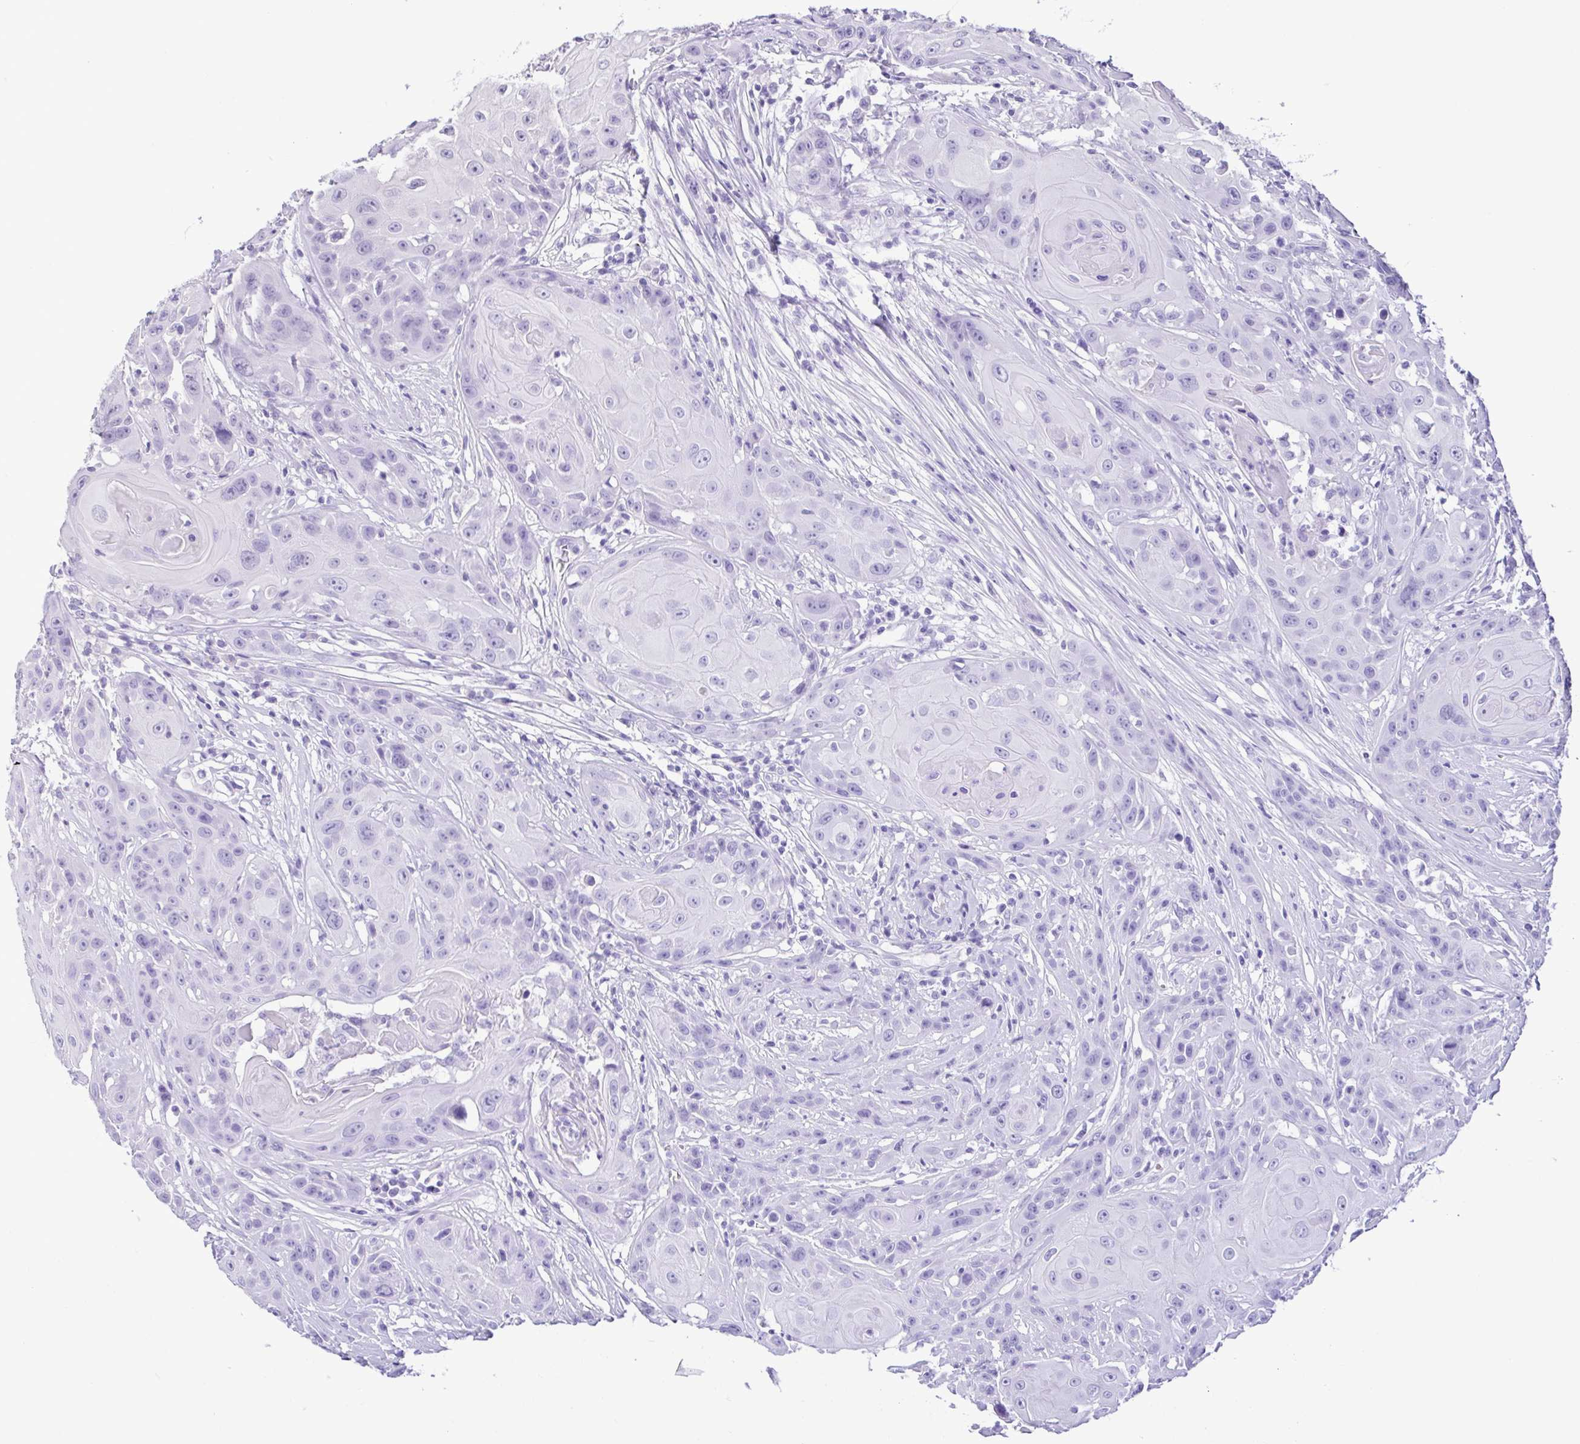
{"staining": {"intensity": "negative", "quantity": "none", "location": "none"}, "tissue": "head and neck cancer", "cell_type": "Tumor cells", "image_type": "cancer", "snomed": [{"axis": "morphology", "description": "Squamous cell carcinoma, NOS"}, {"axis": "topography", "description": "Skin"}, {"axis": "topography", "description": "Head-Neck"}], "caption": "The immunohistochemistry image has no significant expression in tumor cells of head and neck cancer (squamous cell carcinoma) tissue.", "gene": "CBY2", "patient": {"sex": "male", "age": 80}}